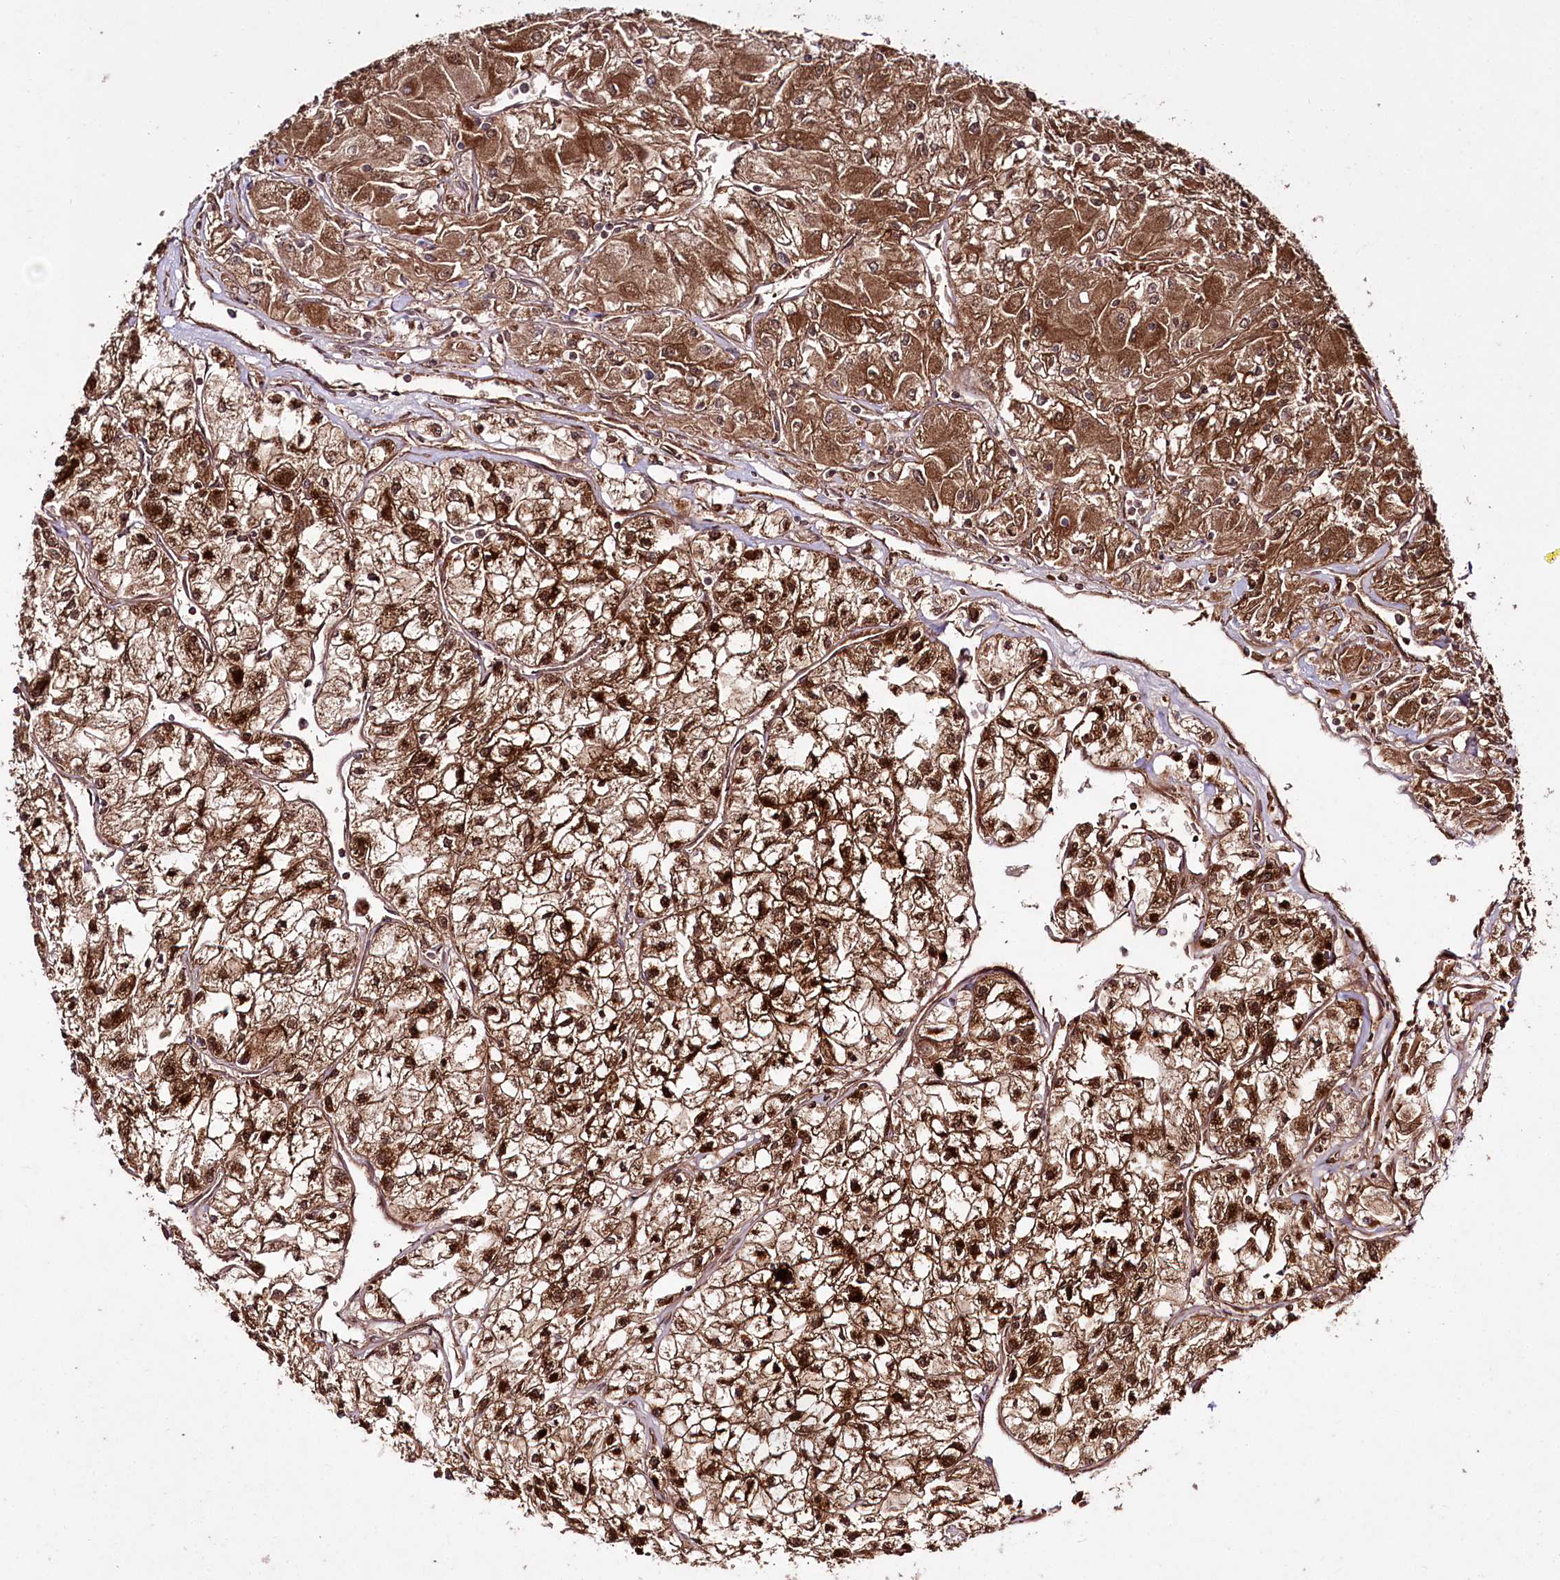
{"staining": {"intensity": "moderate", "quantity": ">75%", "location": "cytoplasmic/membranous"}, "tissue": "renal cancer", "cell_type": "Tumor cells", "image_type": "cancer", "snomed": [{"axis": "morphology", "description": "Adenocarcinoma, NOS"}, {"axis": "topography", "description": "Kidney"}], "caption": "A histopathology image of adenocarcinoma (renal) stained for a protein shows moderate cytoplasmic/membranous brown staining in tumor cells.", "gene": "REXO2", "patient": {"sex": "male", "age": 80}}